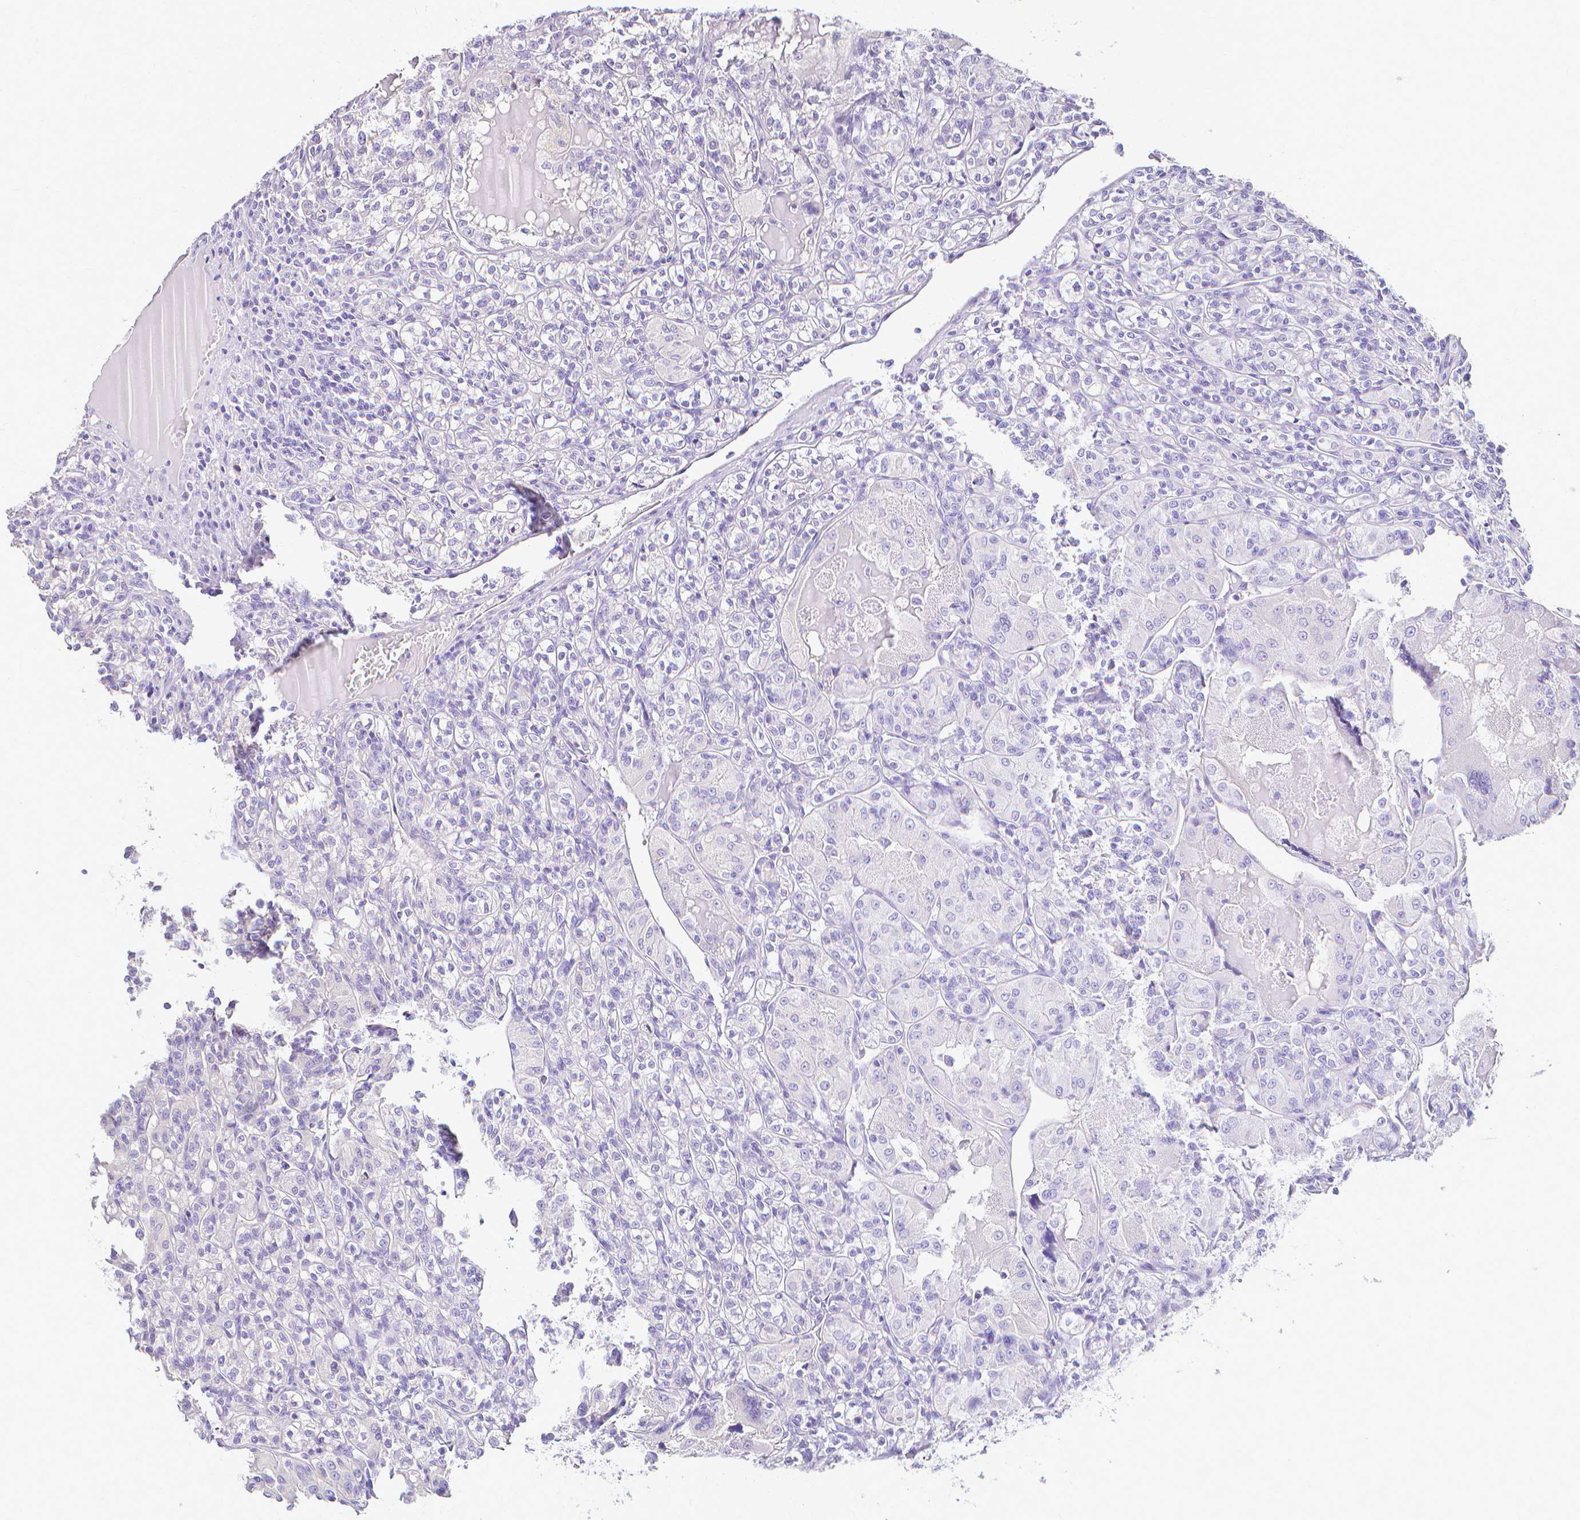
{"staining": {"intensity": "negative", "quantity": "none", "location": "none"}, "tissue": "renal cancer", "cell_type": "Tumor cells", "image_type": "cancer", "snomed": [{"axis": "morphology", "description": "Adenocarcinoma, NOS"}, {"axis": "topography", "description": "Kidney"}], "caption": "Tumor cells are negative for protein expression in human renal cancer (adenocarcinoma).", "gene": "CCNB1", "patient": {"sex": "male", "age": 36}}